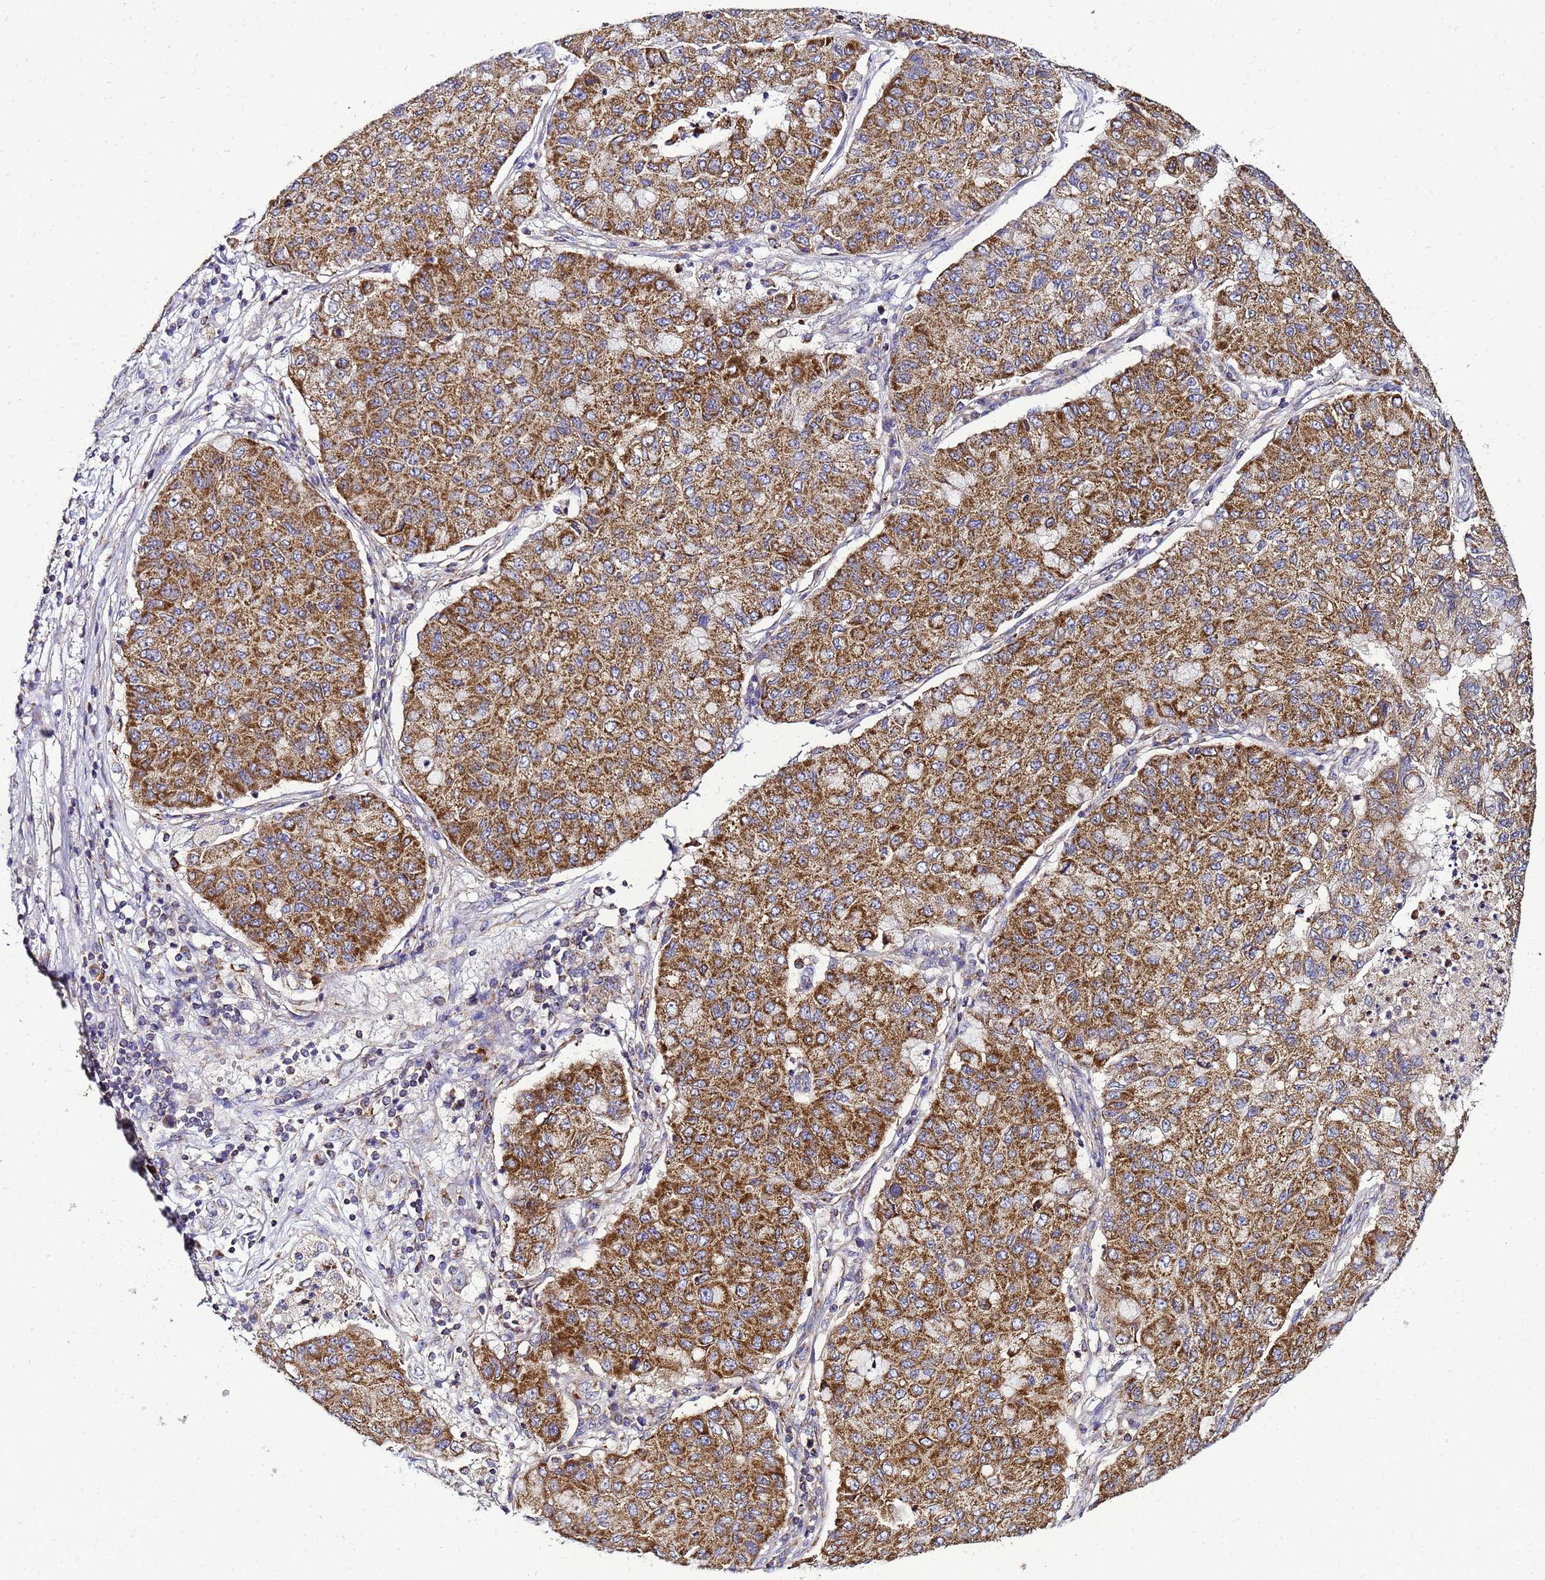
{"staining": {"intensity": "moderate", "quantity": ">75%", "location": "cytoplasmic/membranous"}, "tissue": "lung cancer", "cell_type": "Tumor cells", "image_type": "cancer", "snomed": [{"axis": "morphology", "description": "Squamous cell carcinoma, NOS"}, {"axis": "topography", "description": "Lung"}], "caption": "Moderate cytoplasmic/membranous protein staining is identified in approximately >75% of tumor cells in lung cancer.", "gene": "HIGD2A", "patient": {"sex": "male", "age": 74}}